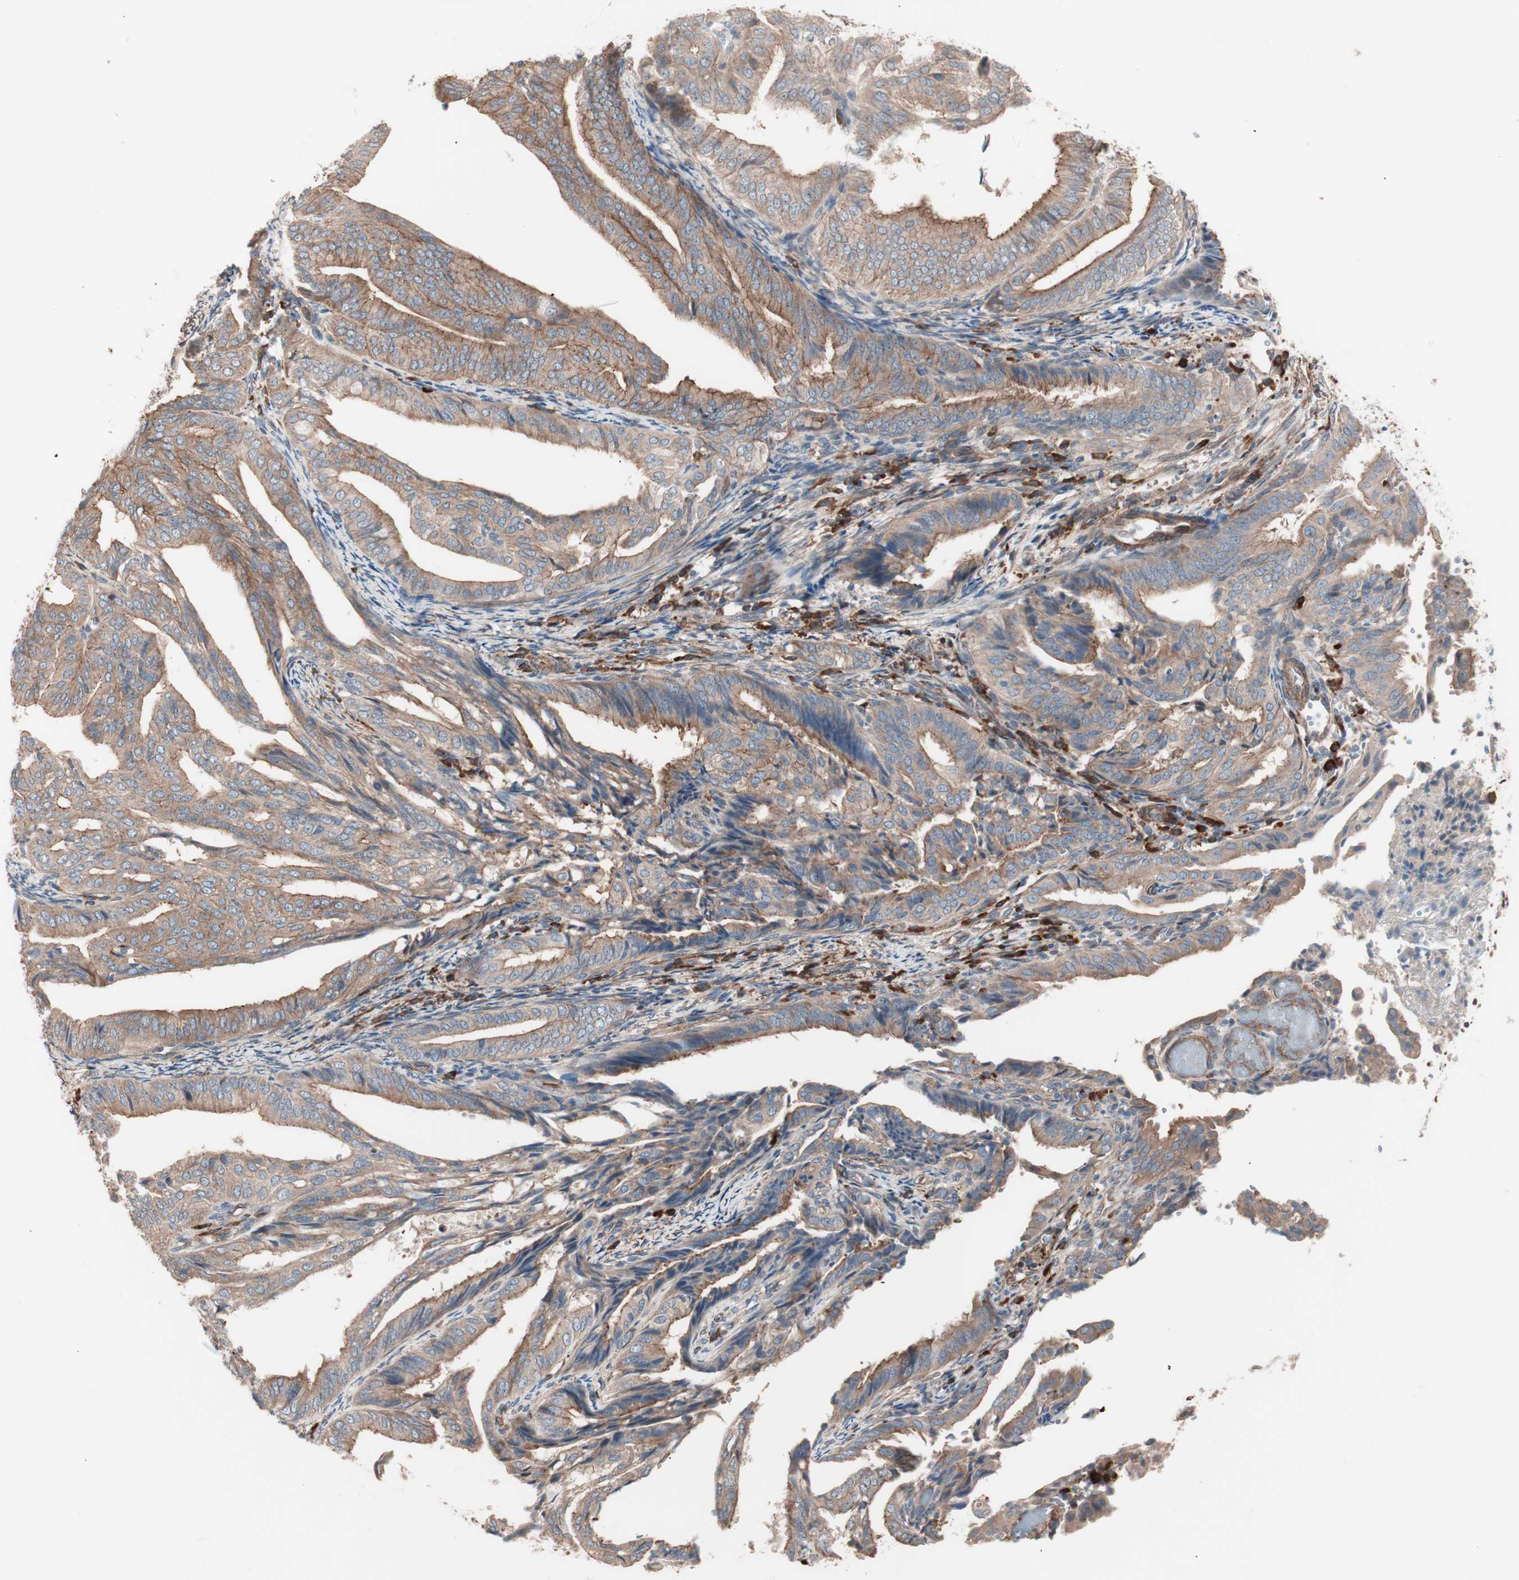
{"staining": {"intensity": "moderate", "quantity": ">75%", "location": "cytoplasmic/membranous"}, "tissue": "endometrial cancer", "cell_type": "Tumor cells", "image_type": "cancer", "snomed": [{"axis": "morphology", "description": "Adenocarcinoma, NOS"}, {"axis": "topography", "description": "Endometrium"}], "caption": "This is an image of IHC staining of endometrial adenocarcinoma, which shows moderate staining in the cytoplasmic/membranous of tumor cells.", "gene": "ALG5", "patient": {"sex": "female", "age": 58}}